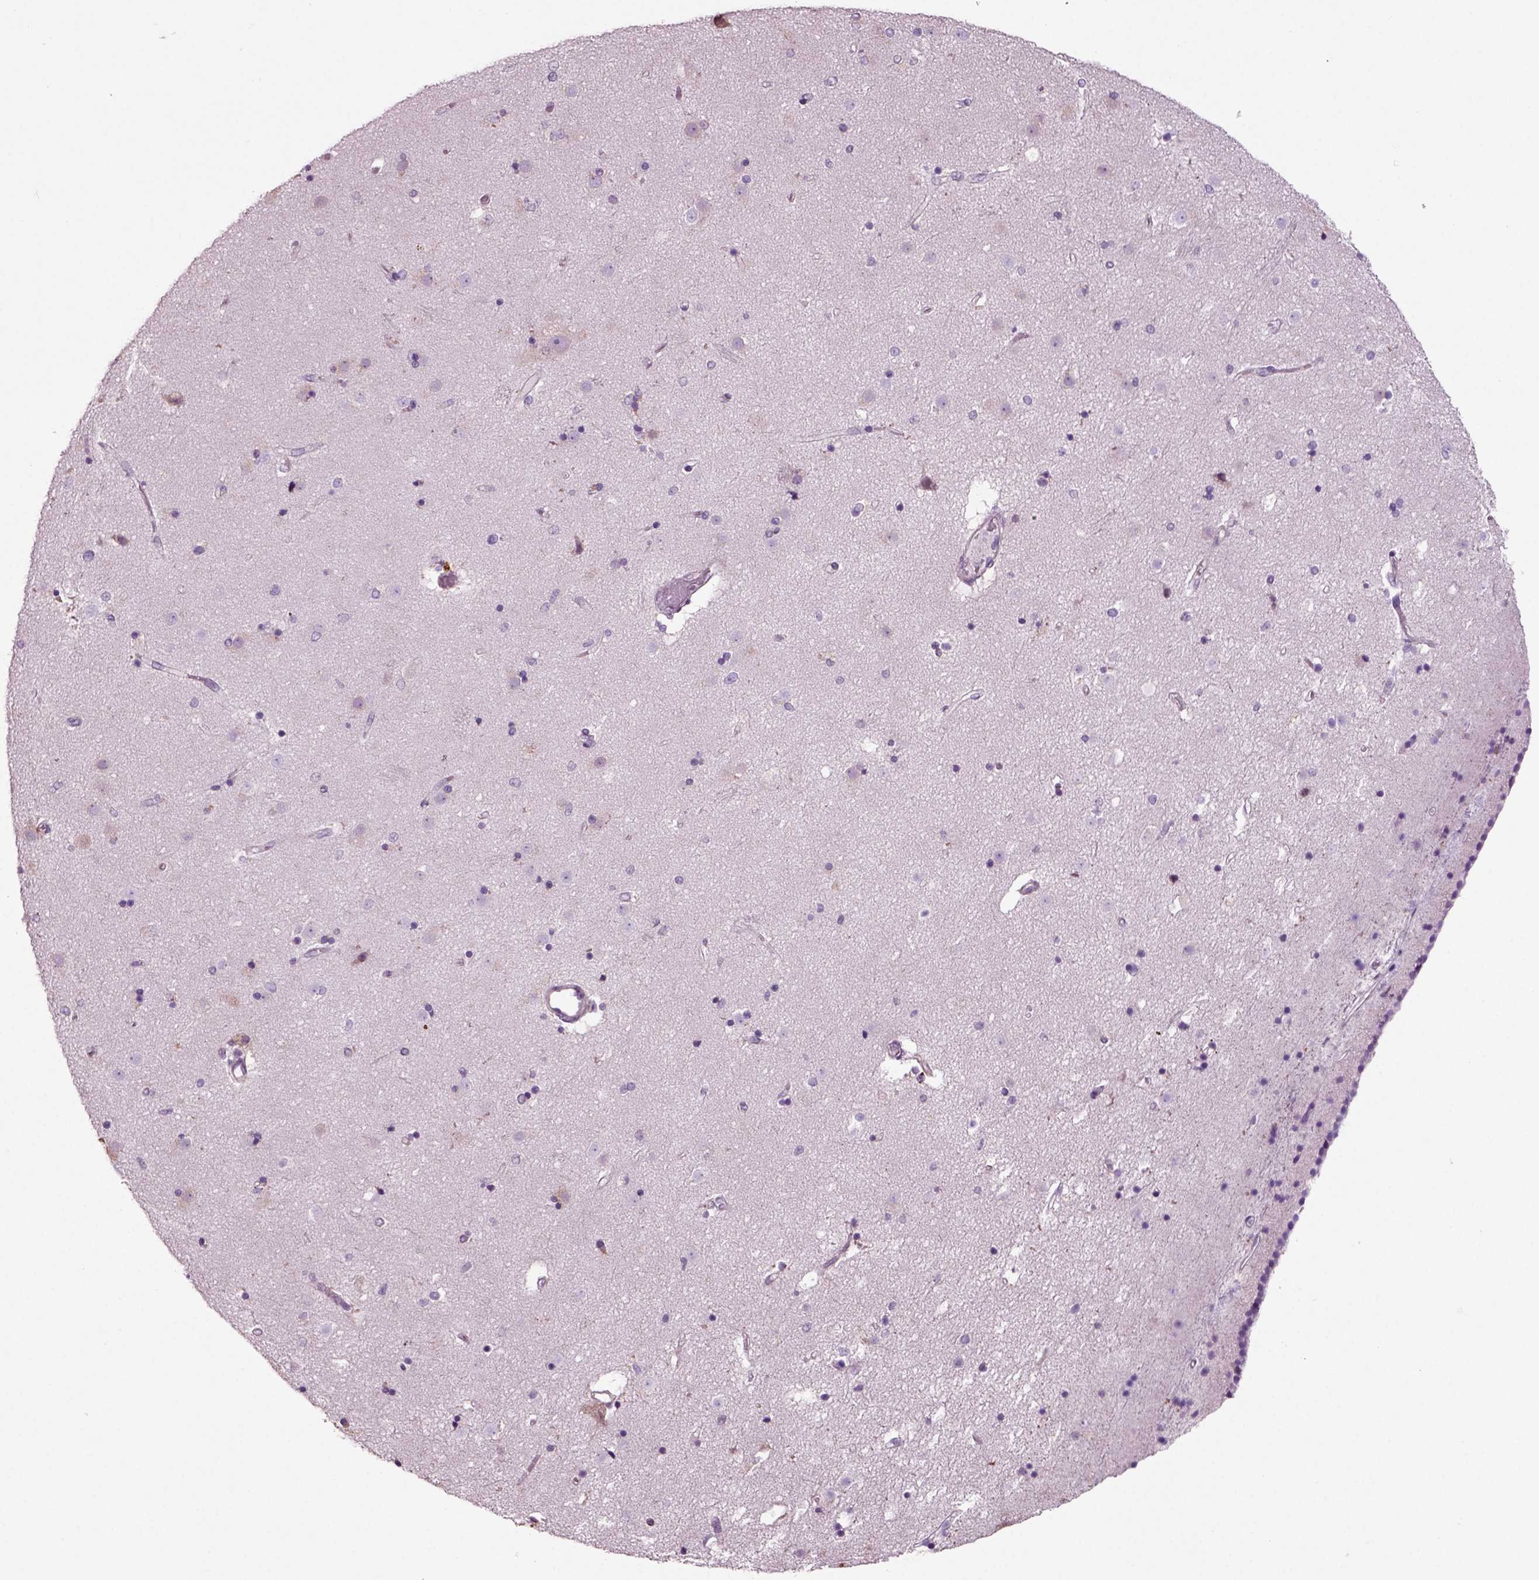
{"staining": {"intensity": "negative", "quantity": "none", "location": "none"}, "tissue": "caudate", "cell_type": "Glial cells", "image_type": "normal", "snomed": [{"axis": "morphology", "description": "Normal tissue, NOS"}, {"axis": "topography", "description": "Lateral ventricle wall"}], "caption": "IHC photomicrograph of benign human caudate stained for a protein (brown), which reveals no expression in glial cells.", "gene": "ARID3A", "patient": {"sex": "female", "age": 71}}